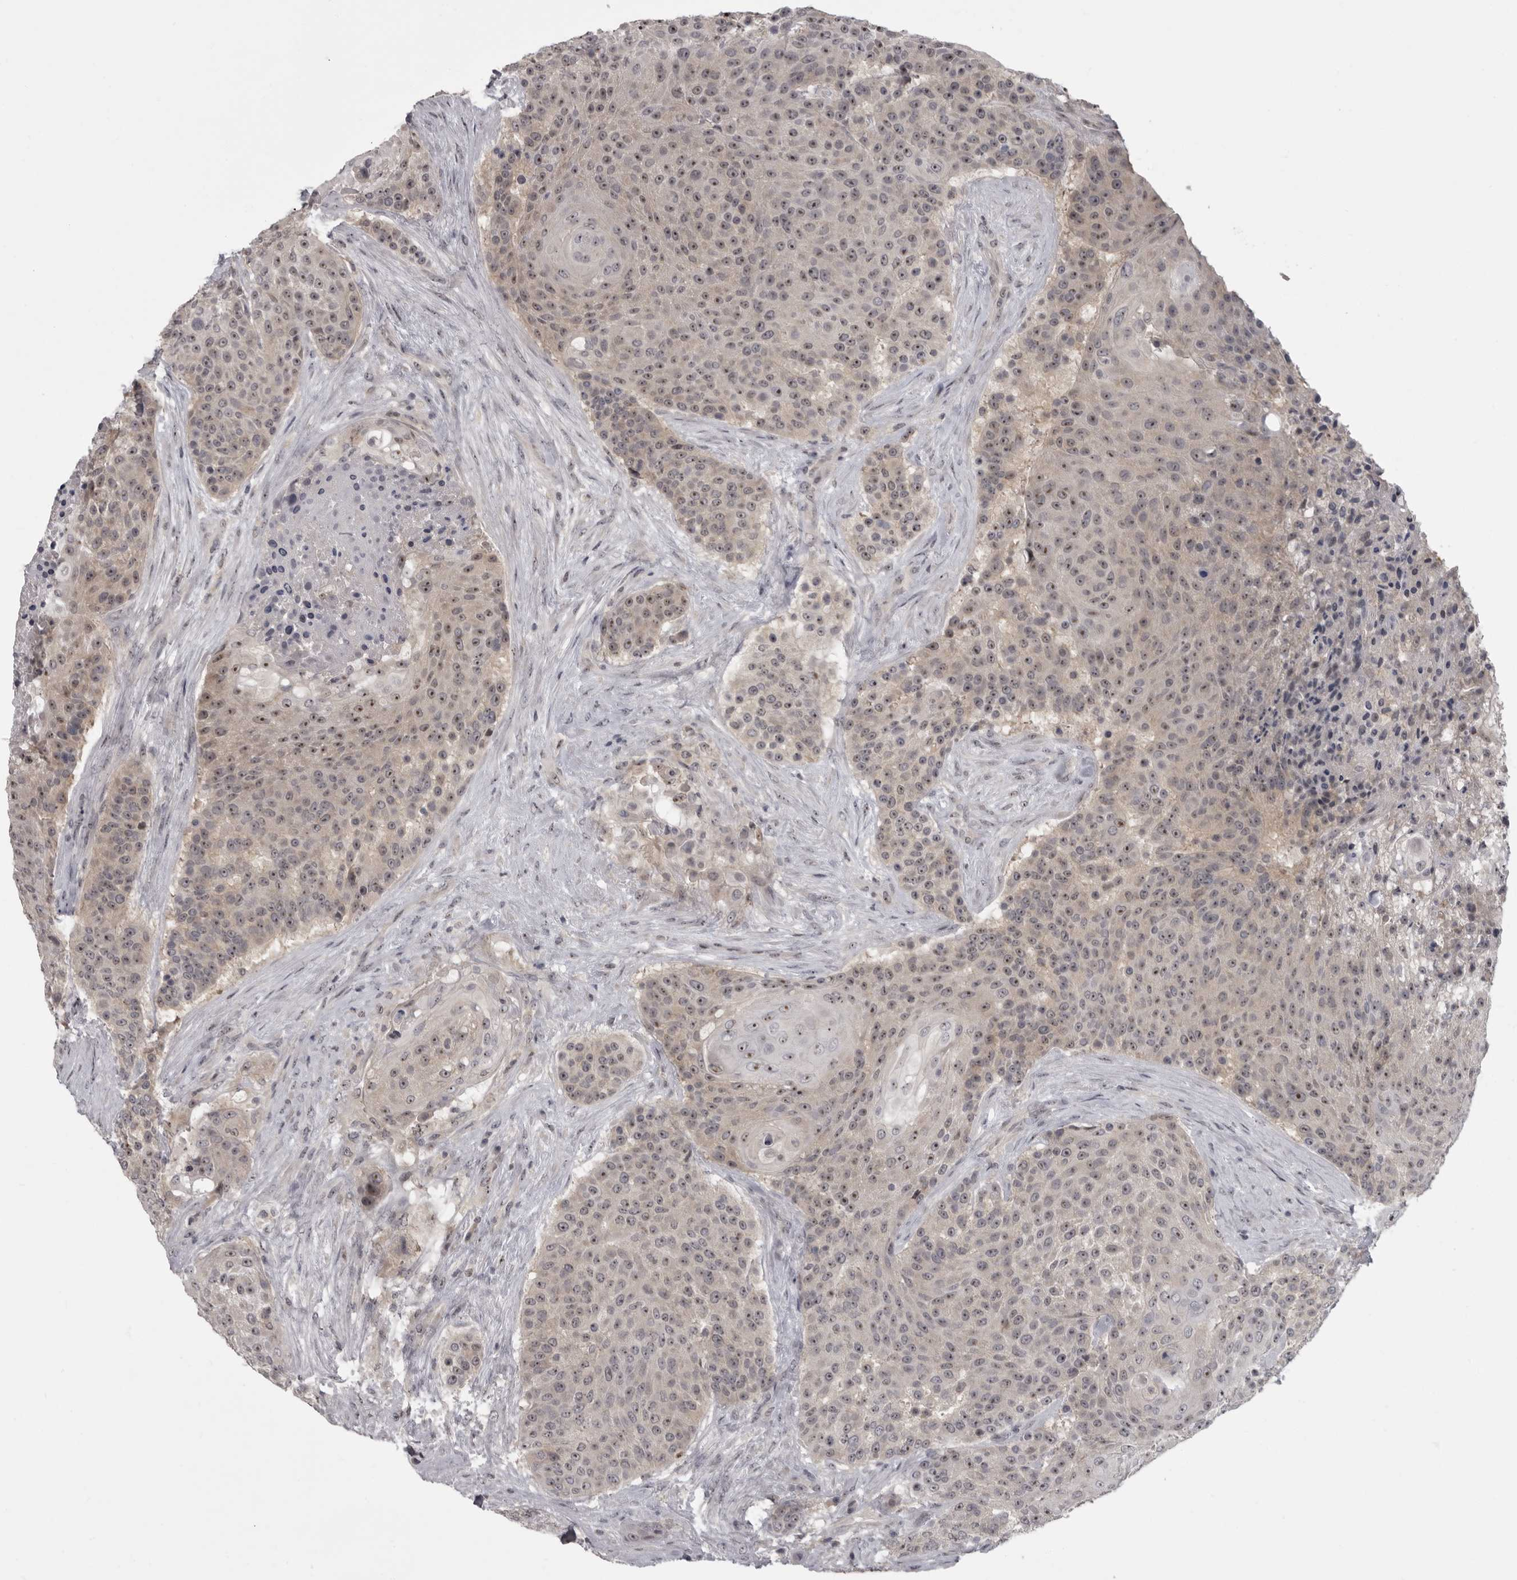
{"staining": {"intensity": "moderate", "quantity": "25%-75%", "location": "nuclear"}, "tissue": "urothelial cancer", "cell_type": "Tumor cells", "image_type": "cancer", "snomed": [{"axis": "morphology", "description": "Urothelial carcinoma, High grade"}, {"axis": "topography", "description": "Urinary bladder"}], "caption": "Immunohistochemistry (IHC) histopathology image of neoplastic tissue: urothelial cancer stained using immunohistochemistry (IHC) exhibits medium levels of moderate protein expression localized specifically in the nuclear of tumor cells, appearing as a nuclear brown color.", "gene": "MRTO4", "patient": {"sex": "female", "age": 63}}